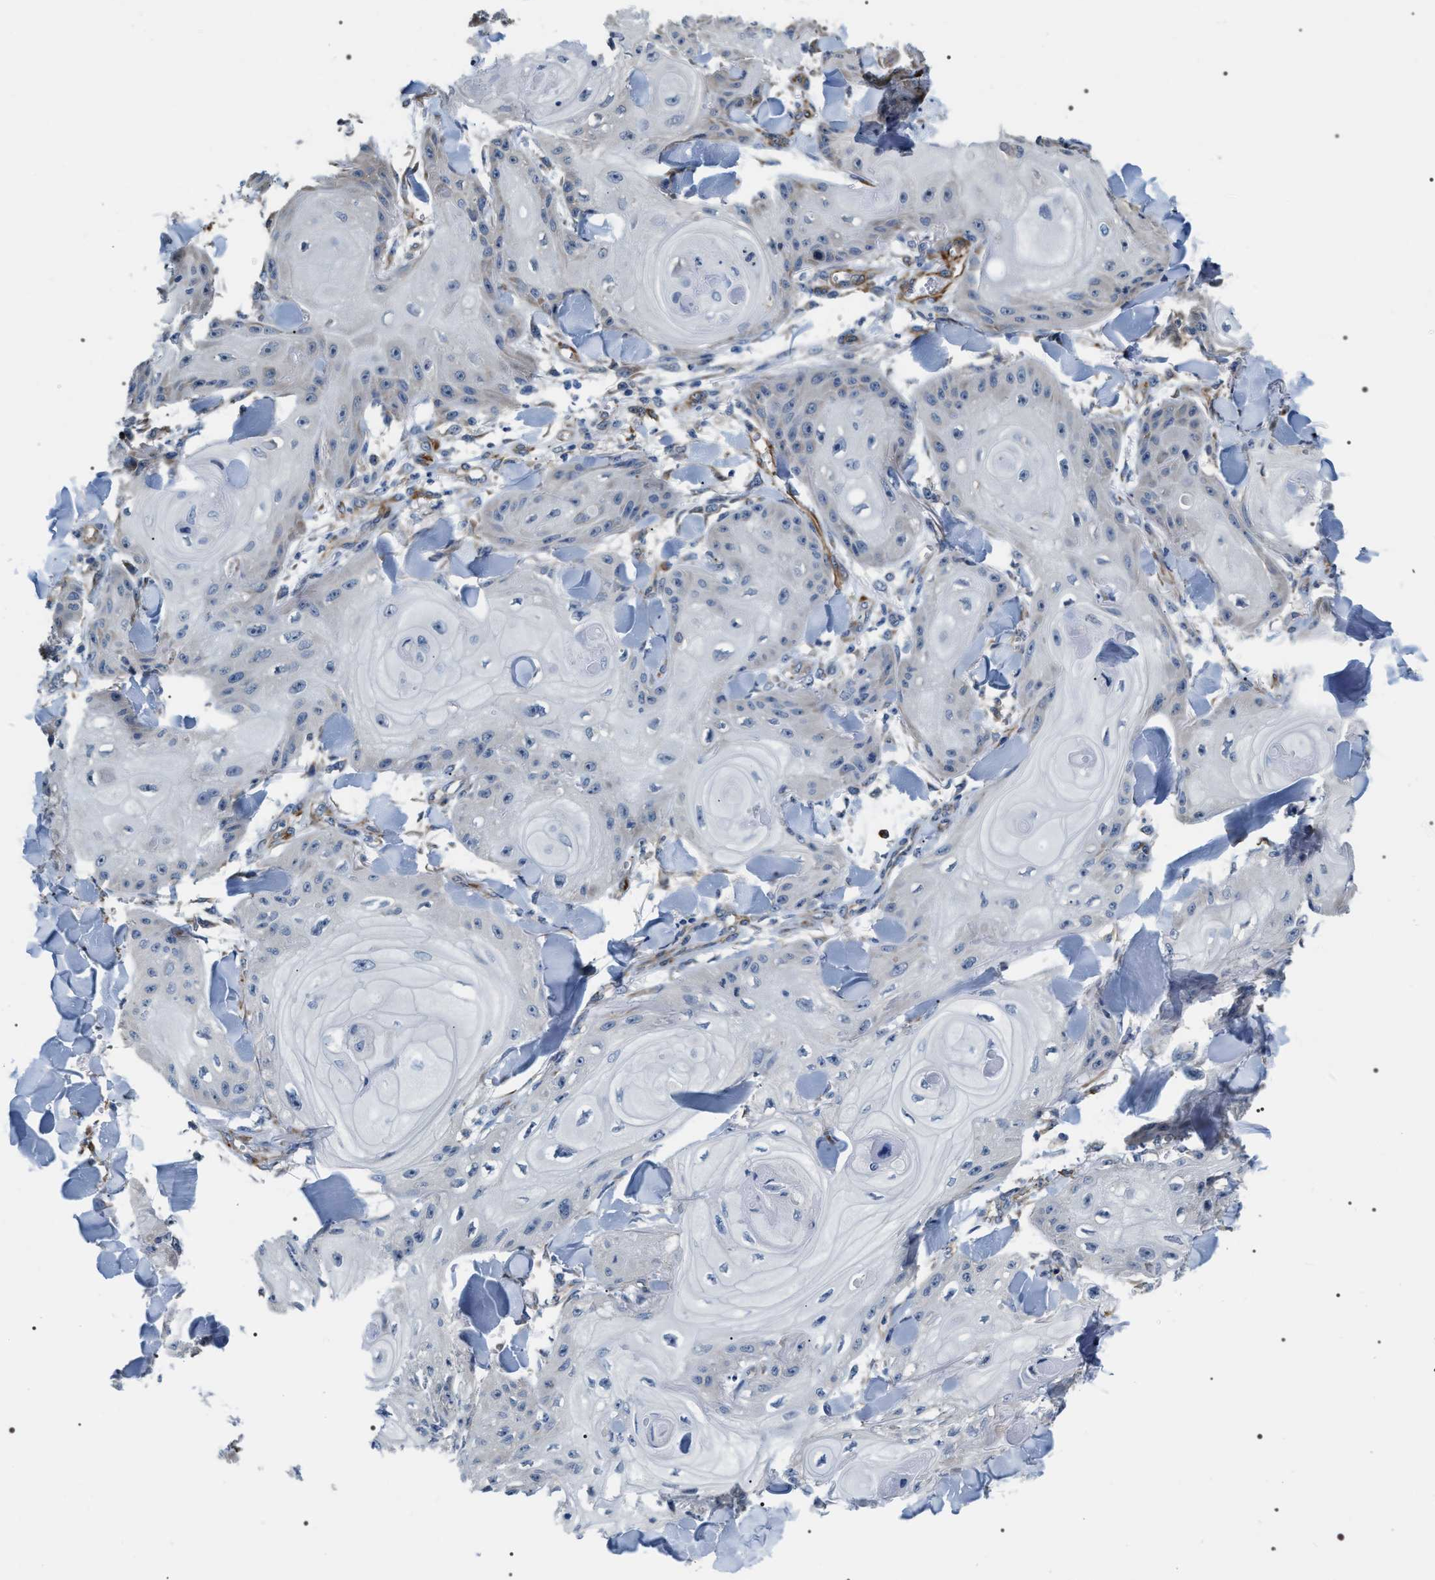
{"staining": {"intensity": "negative", "quantity": "none", "location": "none"}, "tissue": "skin cancer", "cell_type": "Tumor cells", "image_type": "cancer", "snomed": [{"axis": "morphology", "description": "Squamous cell carcinoma, NOS"}, {"axis": "topography", "description": "Skin"}], "caption": "Immunohistochemical staining of skin cancer shows no significant staining in tumor cells. The staining was performed using DAB (3,3'-diaminobenzidine) to visualize the protein expression in brown, while the nuclei were stained in blue with hematoxylin (Magnification: 20x).", "gene": "PKD1L1", "patient": {"sex": "male", "age": 74}}